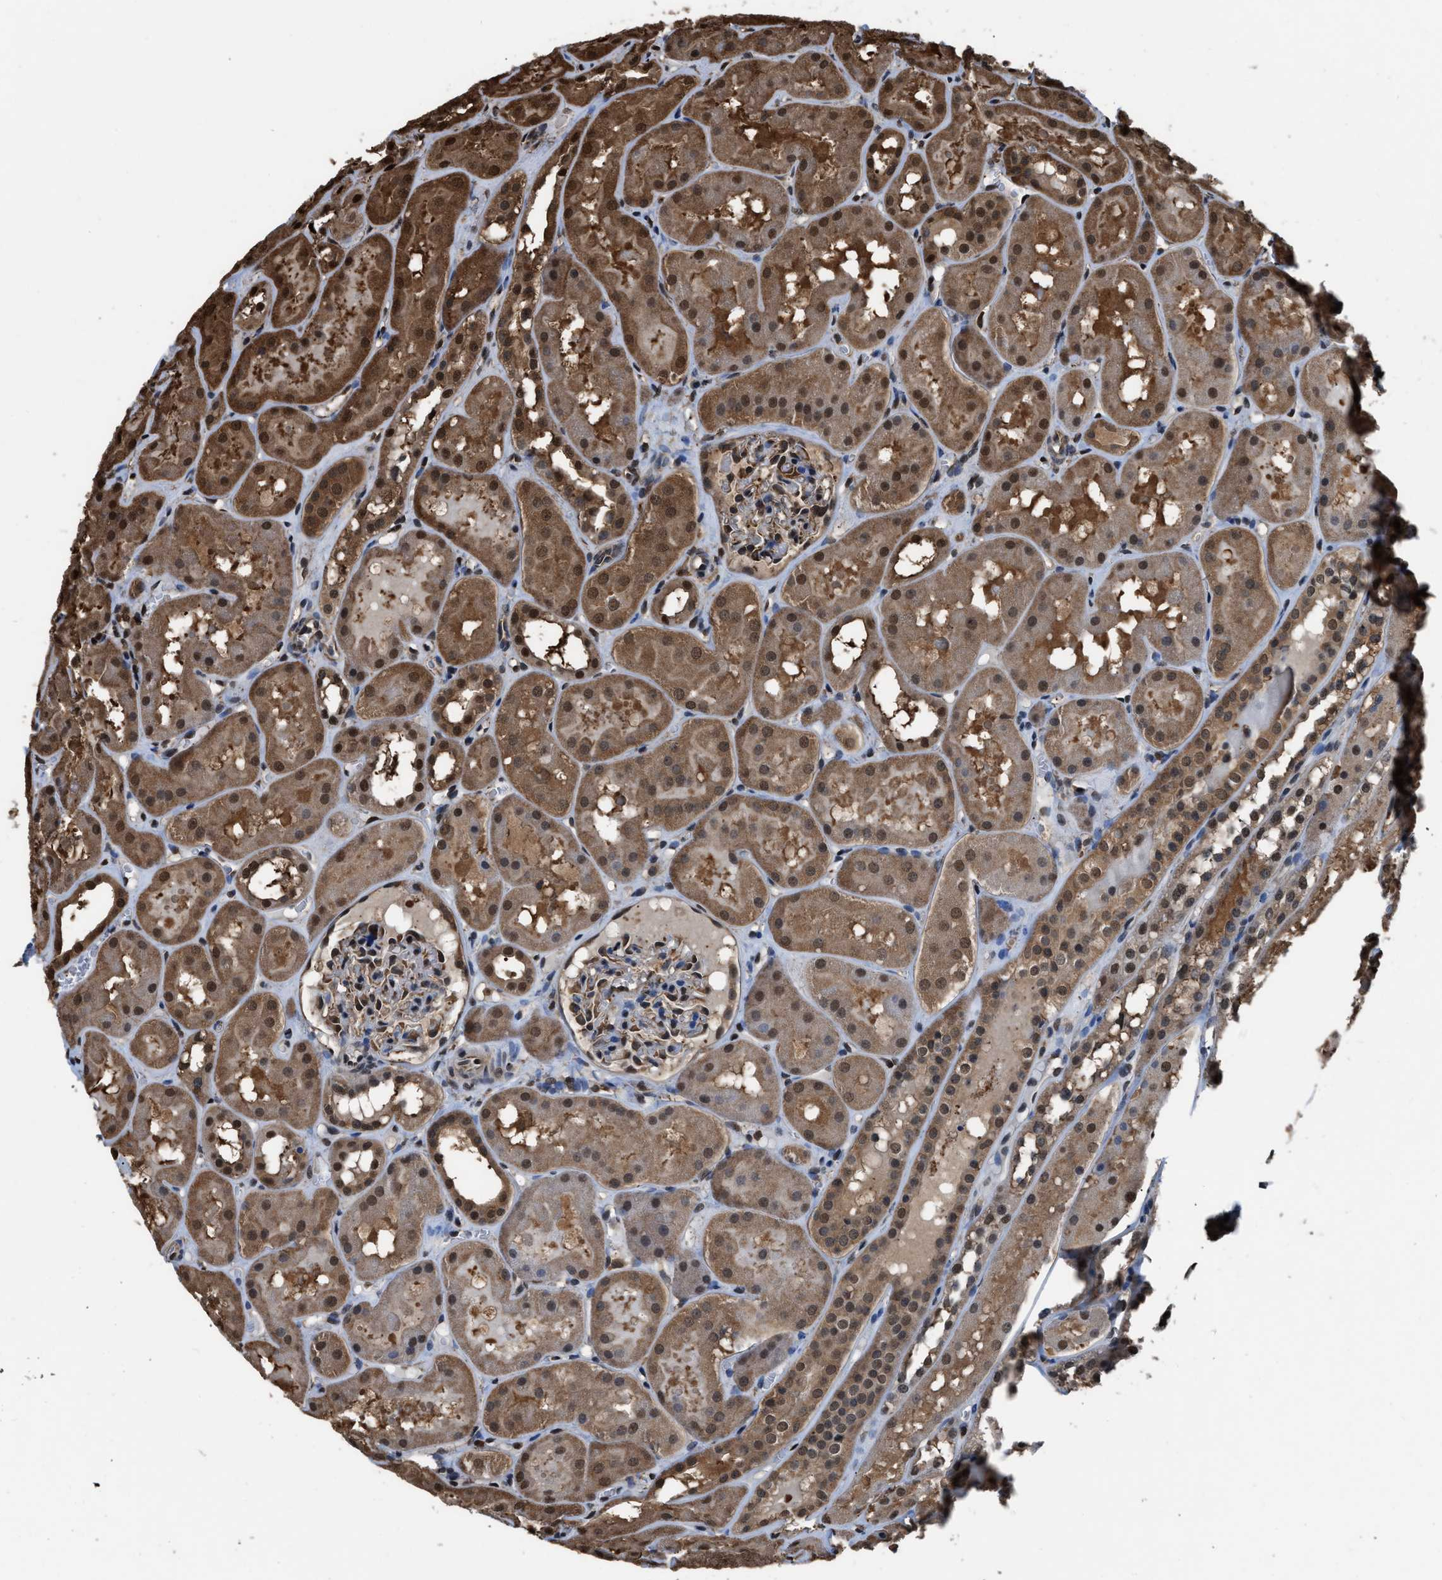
{"staining": {"intensity": "moderate", "quantity": "25%-75%", "location": "cytoplasmic/membranous,nuclear"}, "tissue": "kidney", "cell_type": "Cells in glomeruli", "image_type": "normal", "snomed": [{"axis": "morphology", "description": "Normal tissue, NOS"}, {"axis": "topography", "description": "Kidney"}, {"axis": "topography", "description": "Urinary bladder"}], "caption": "A brown stain highlights moderate cytoplasmic/membranous,nuclear expression of a protein in cells in glomeruli of normal human kidney.", "gene": "FNTA", "patient": {"sex": "male", "age": 16}}